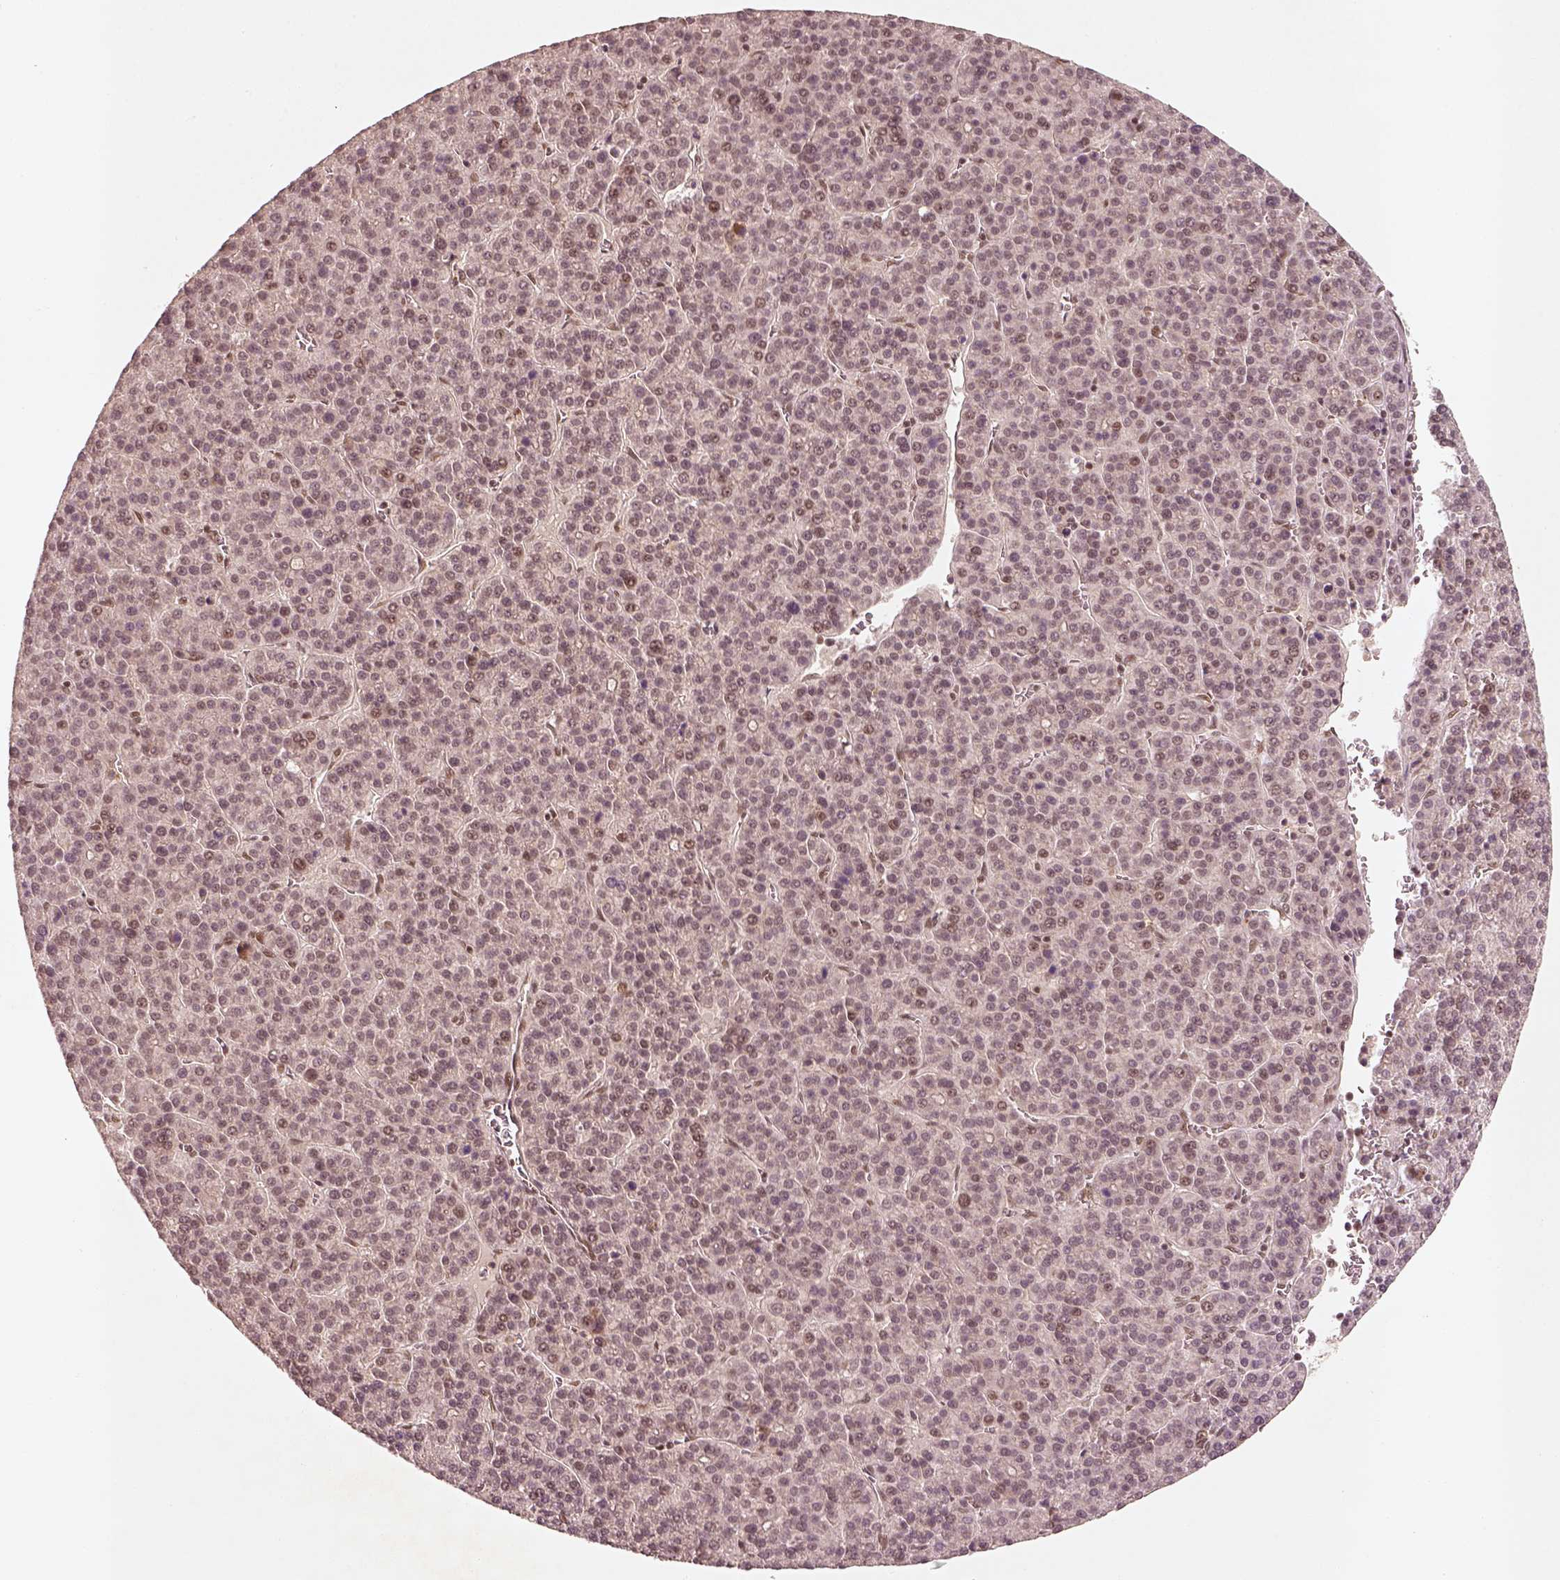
{"staining": {"intensity": "weak", "quantity": "<25%", "location": "nuclear"}, "tissue": "liver cancer", "cell_type": "Tumor cells", "image_type": "cancer", "snomed": [{"axis": "morphology", "description": "Carcinoma, Hepatocellular, NOS"}, {"axis": "topography", "description": "Liver"}], "caption": "Human liver cancer stained for a protein using immunohistochemistry displays no positivity in tumor cells.", "gene": "GMEB2", "patient": {"sex": "female", "age": 58}}